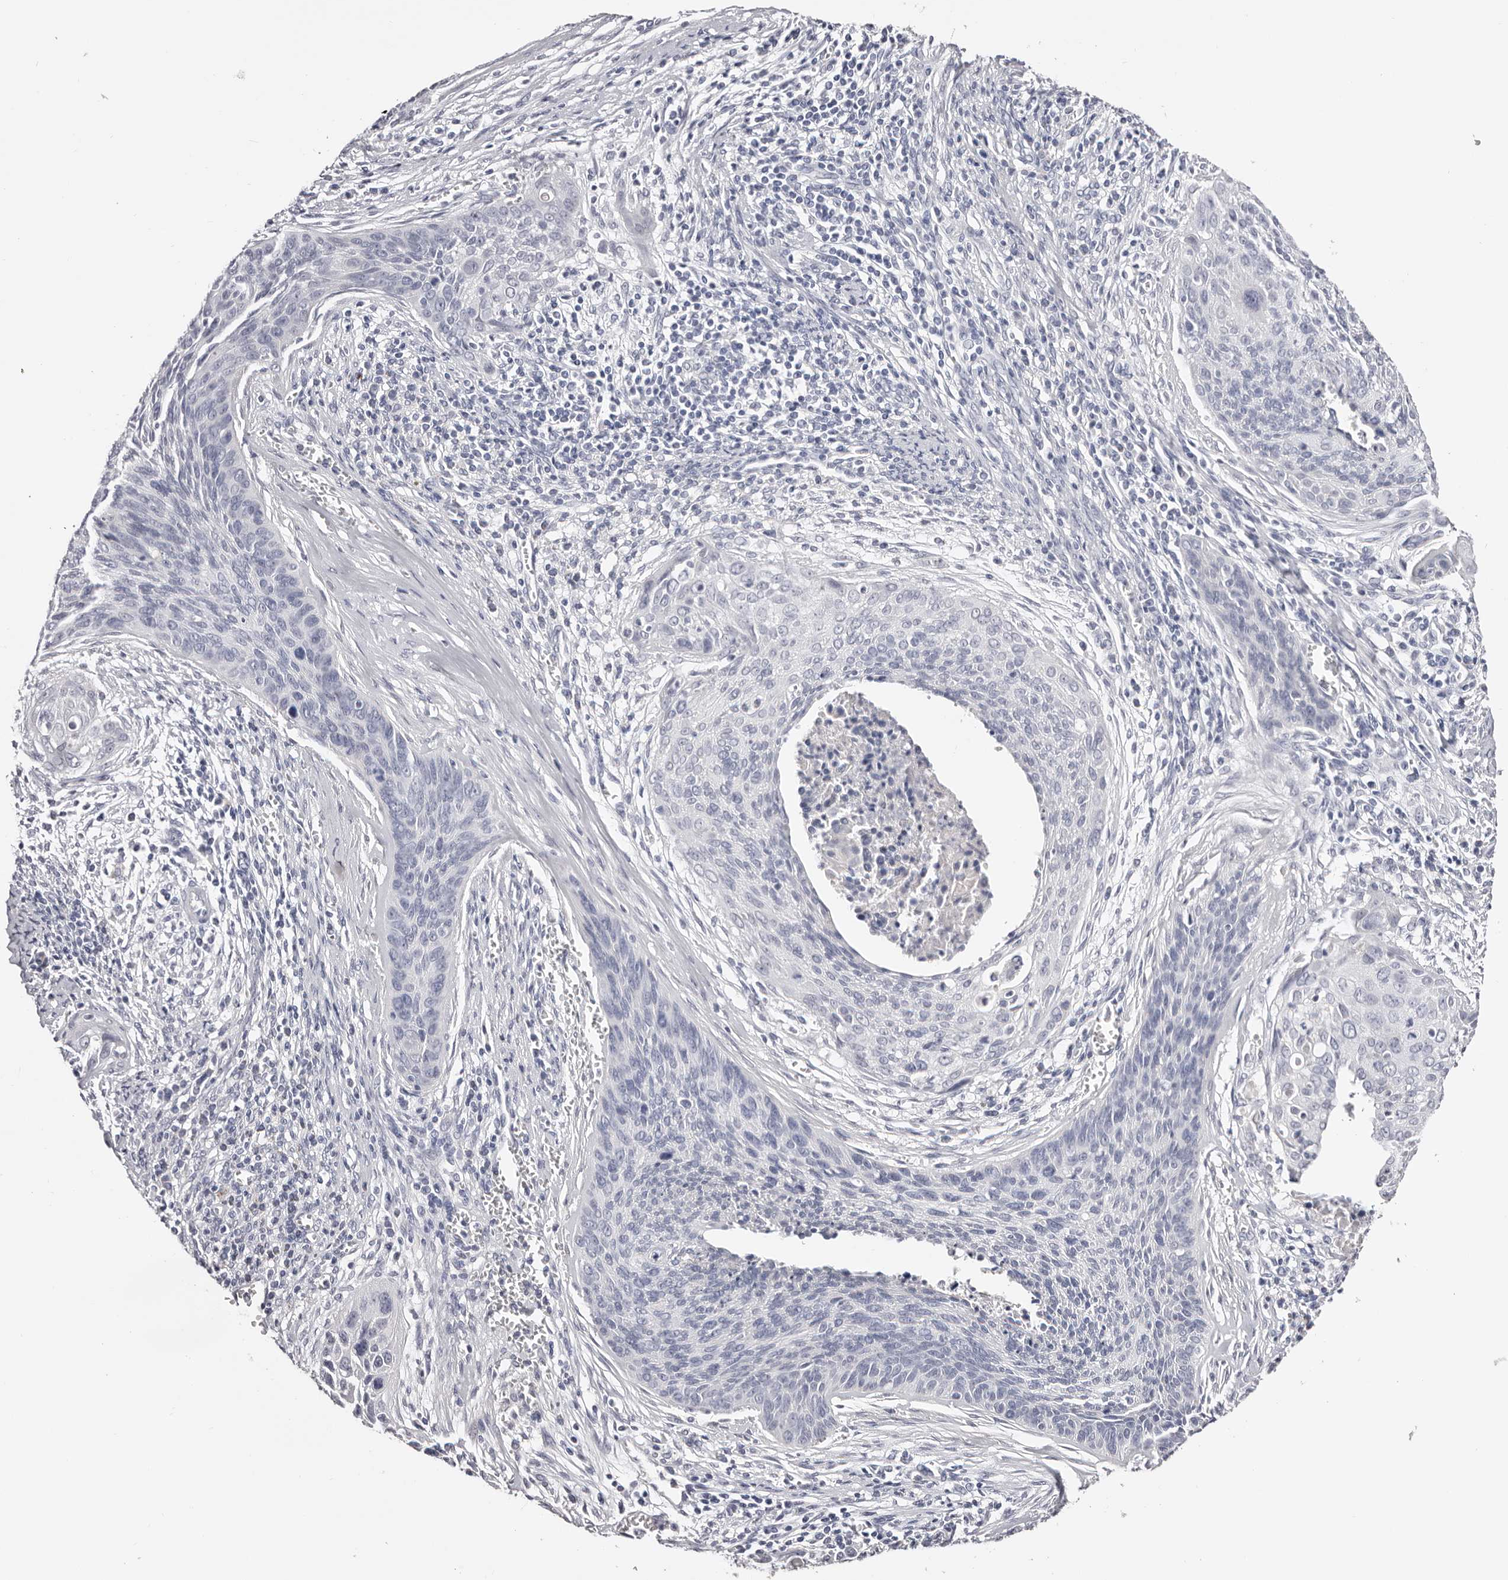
{"staining": {"intensity": "negative", "quantity": "none", "location": "none"}, "tissue": "cervical cancer", "cell_type": "Tumor cells", "image_type": "cancer", "snomed": [{"axis": "morphology", "description": "Squamous cell carcinoma, NOS"}, {"axis": "topography", "description": "Cervix"}], "caption": "Immunohistochemical staining of human cervical squamous cell carcinoma displays no significant staining in tumor cells.", "gene": "AKNAD1", "patient": {"sex": "female", "age": 55}}